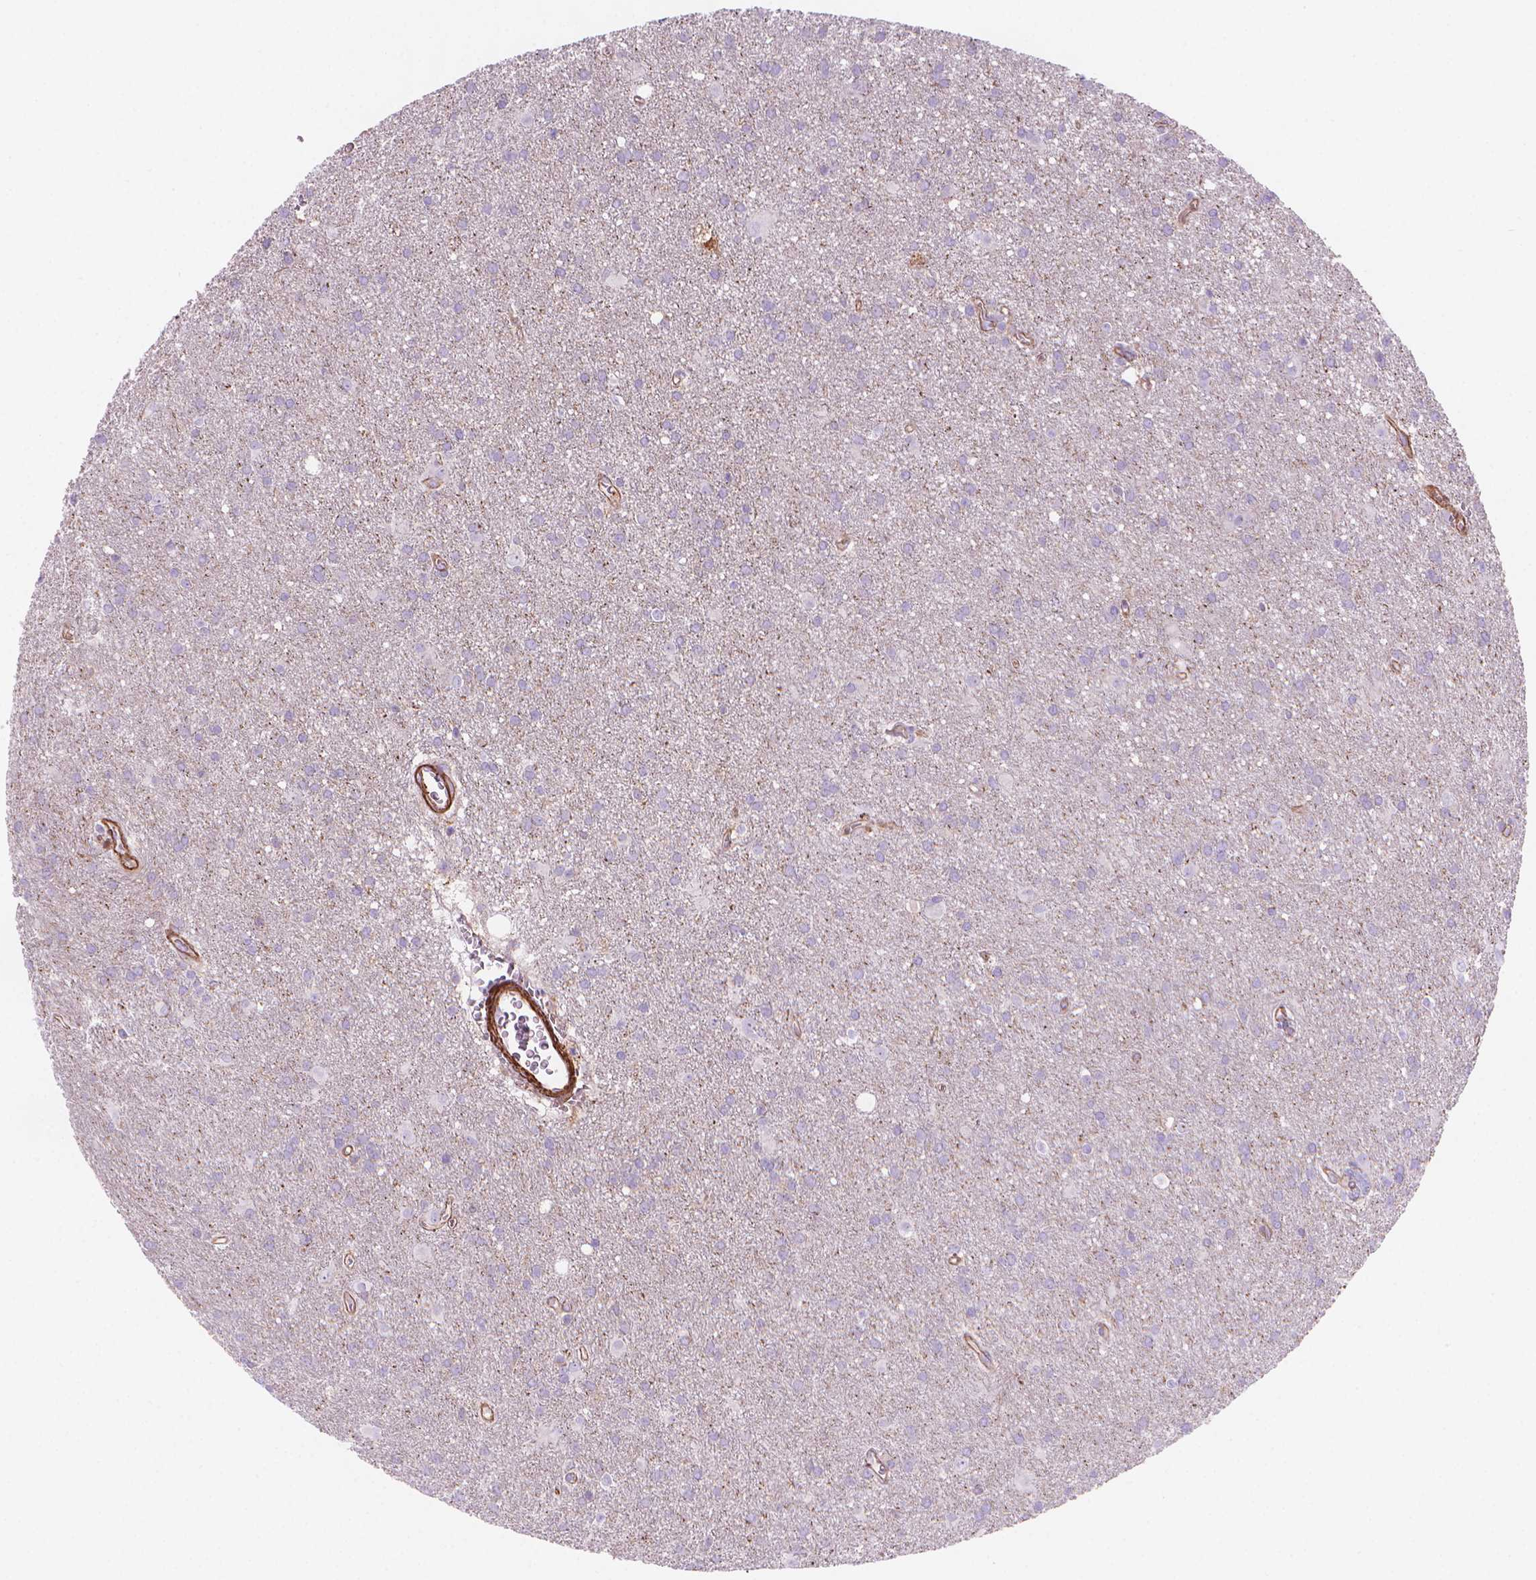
{"staining": {"intensity": "negative", "quantity": "none", "location": "none"}, "tissue": "glioma", "cell_type": "Tumor cells", "image_type": "cancer", "snomed": [{"axis": "morphology", "description": "Glioma, malignant, Low grade"}, {"axis": "topography", "description": "Brain"}], "caption": "DAB immunohistochemical staining of human glioma reveals no significant positivity in tumor cells. (Brightfield microscopy of DAB (3,3'-diaminobenzidine) IHC at high magnification).", "gene": "PATJ", "patient": {"sex": "male", "age": 58}}